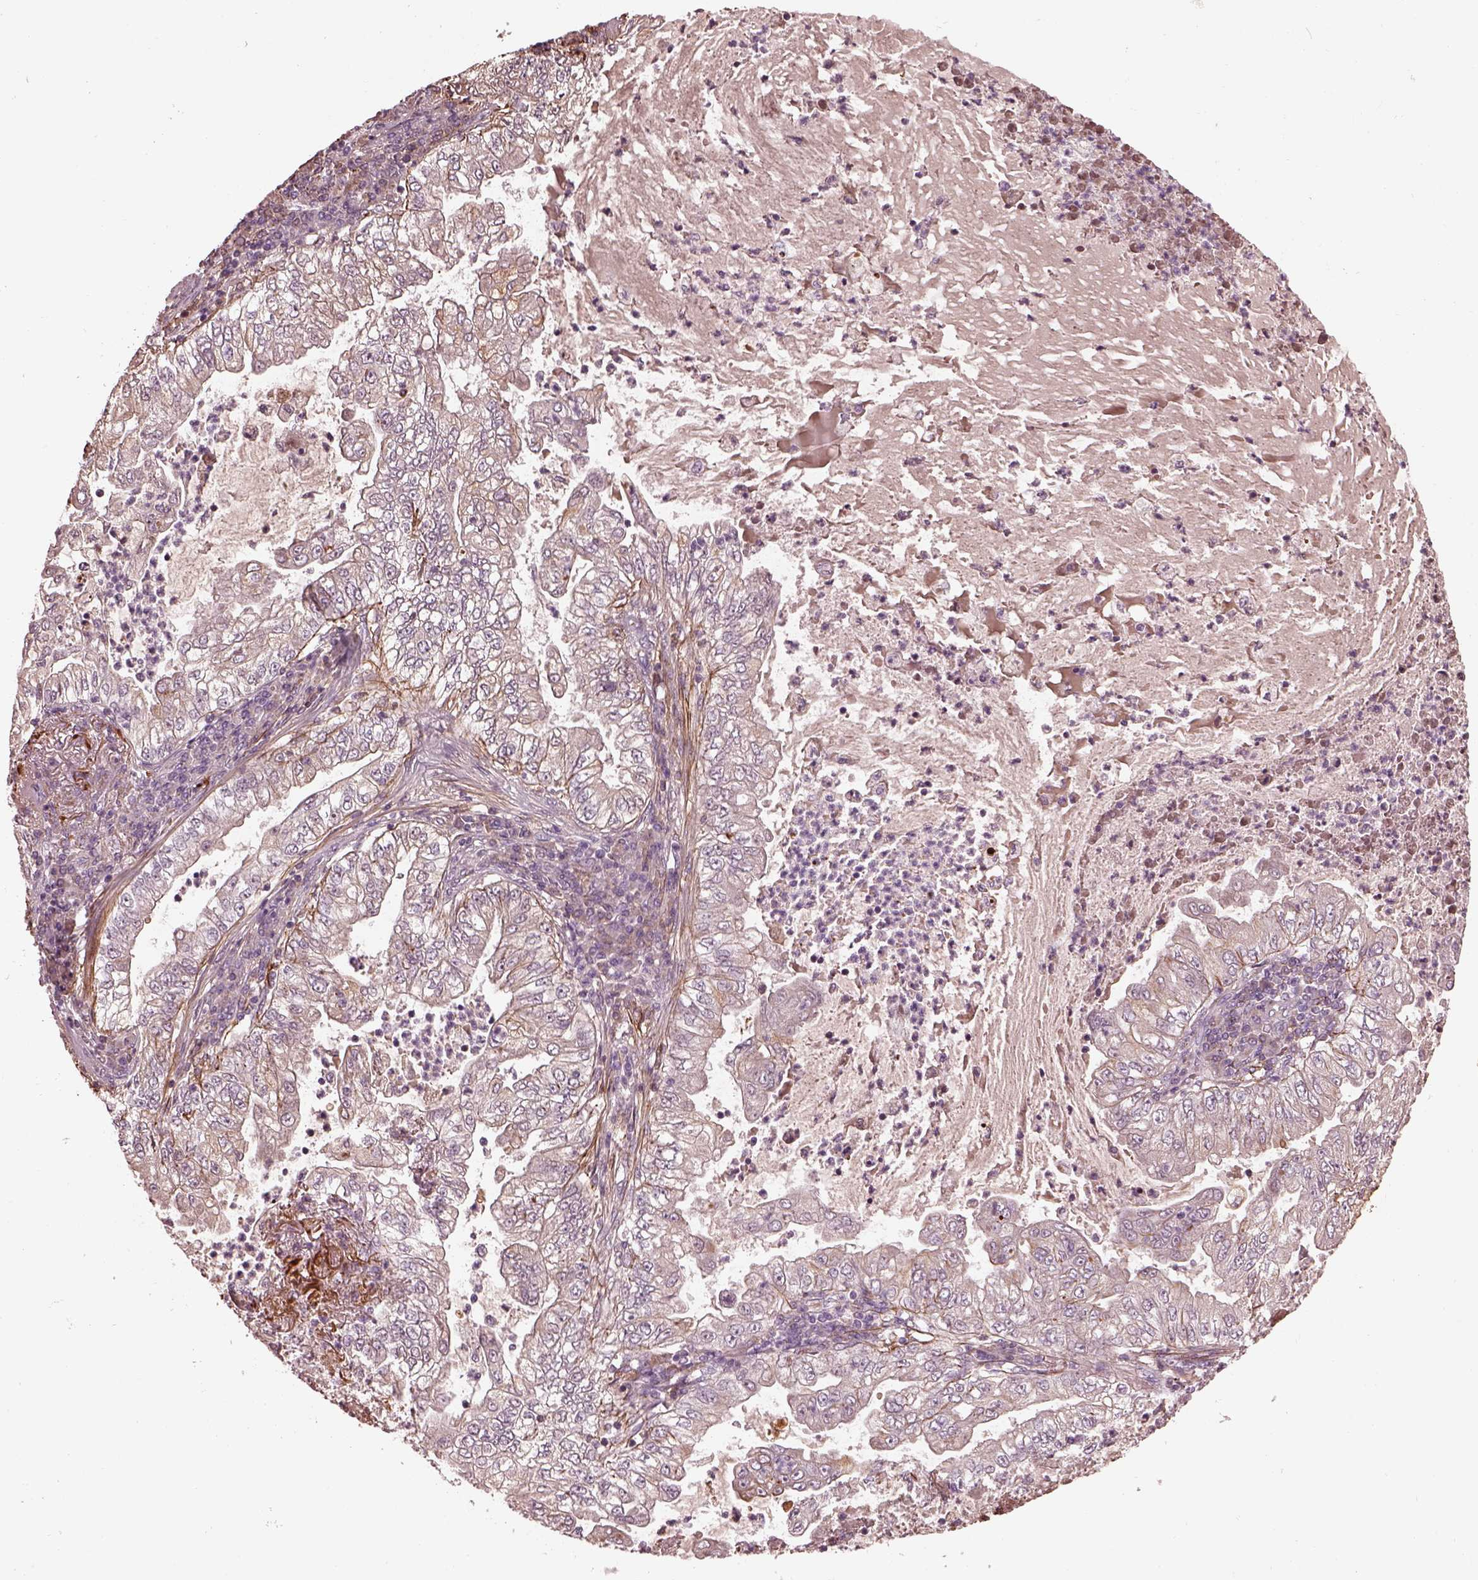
{"staining": {"intensity": "negative", "quantity": "none", "location": "none"}, "tissue": "lung cancer", "cell_type": "Tumor cells", "image_type": "cancer", "snomed": [{"axis": "morphology", "description": "Adenocarcinoma, NOS"}, {"axis": "topography", "description": "Lung"}], "caption": "The immunohistochemistry micrograph has no significant positivity in tumor cells of lung adenocarcinoma tissue. (Immunohistochemistry, brightfield microscopy, high magnification).", "gene": "EFEMP1", "patient": {"sex": "female", "age": 73}}